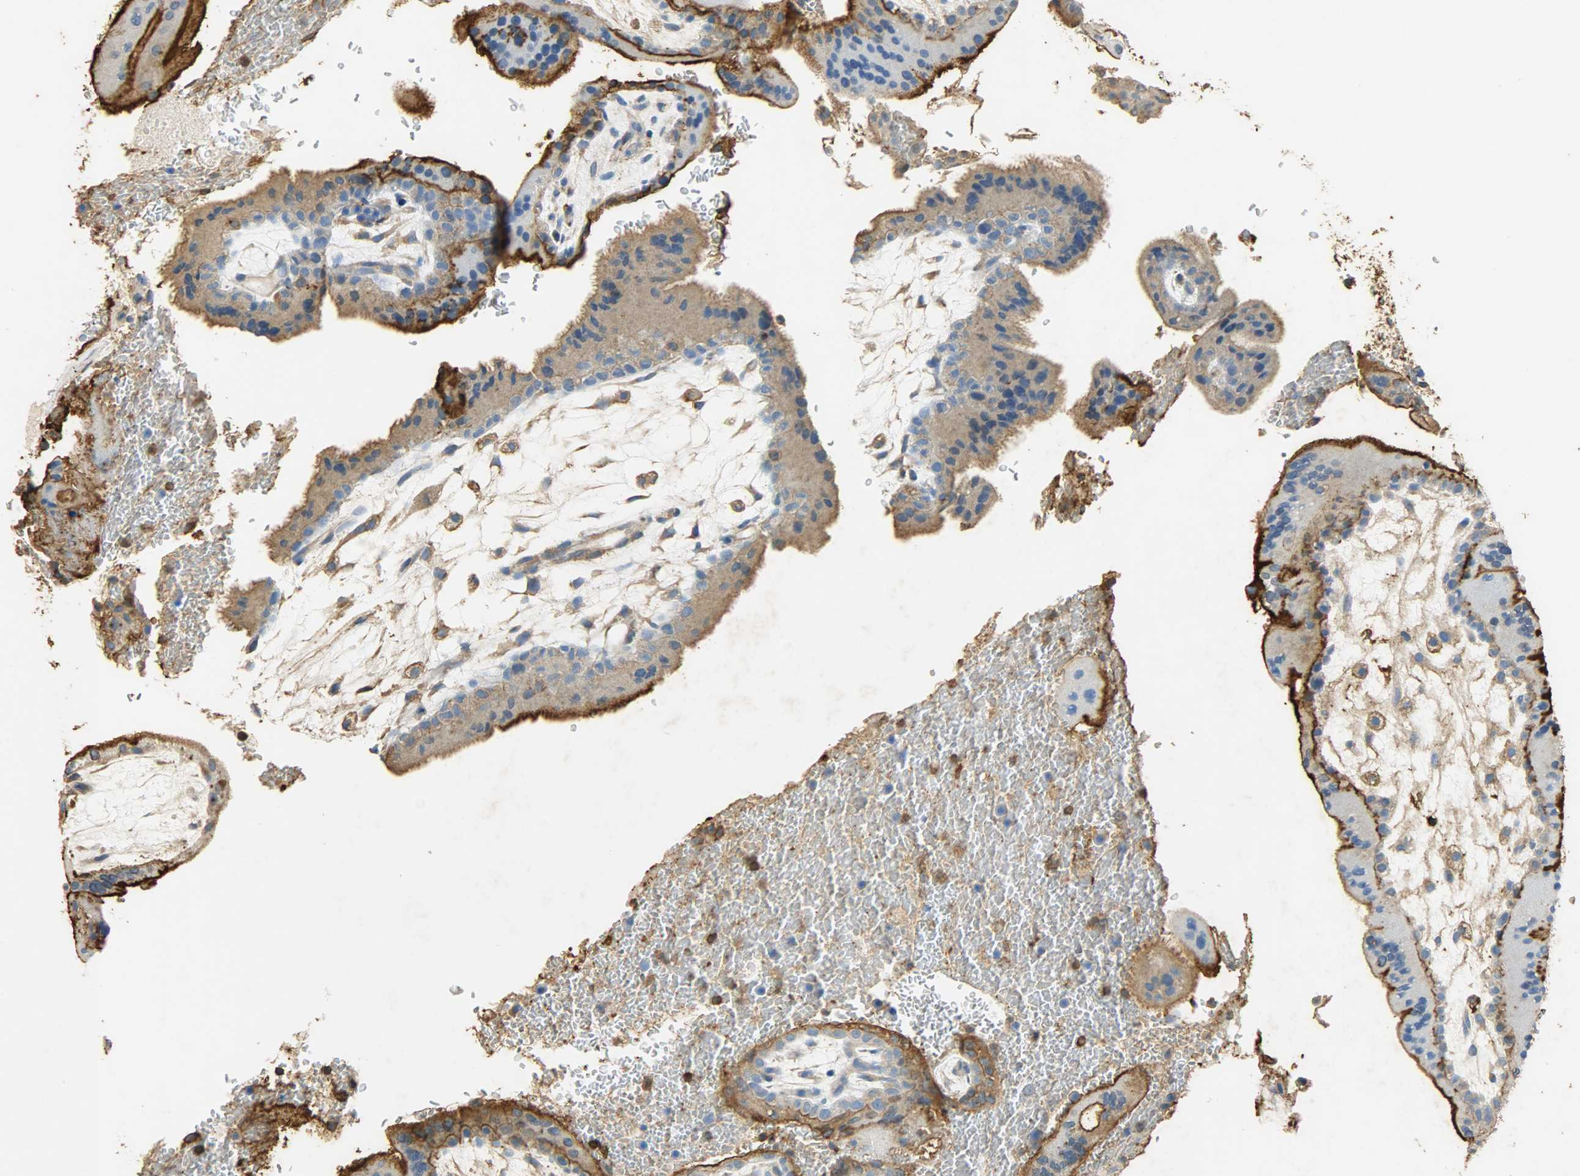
{"staining": {"intensity": "negative", "quantity": "none", "location": "none"}, "tissue": "placenta", "cell_type": "Decidual cells", "image_type": "normal", "snomed": [{"axis": "morphology", "description": "Normal tissue, NOS"}, {"axis": "topography", "description": "Placenta"}], "caption": "DAB (3,3'-diaminobenzidine) immunohistochemical staining of normal placenta exhibits no significant expression in decidual cells.", "gene": "ANXA6", "patient": {"sex": "female", "age": 35}}